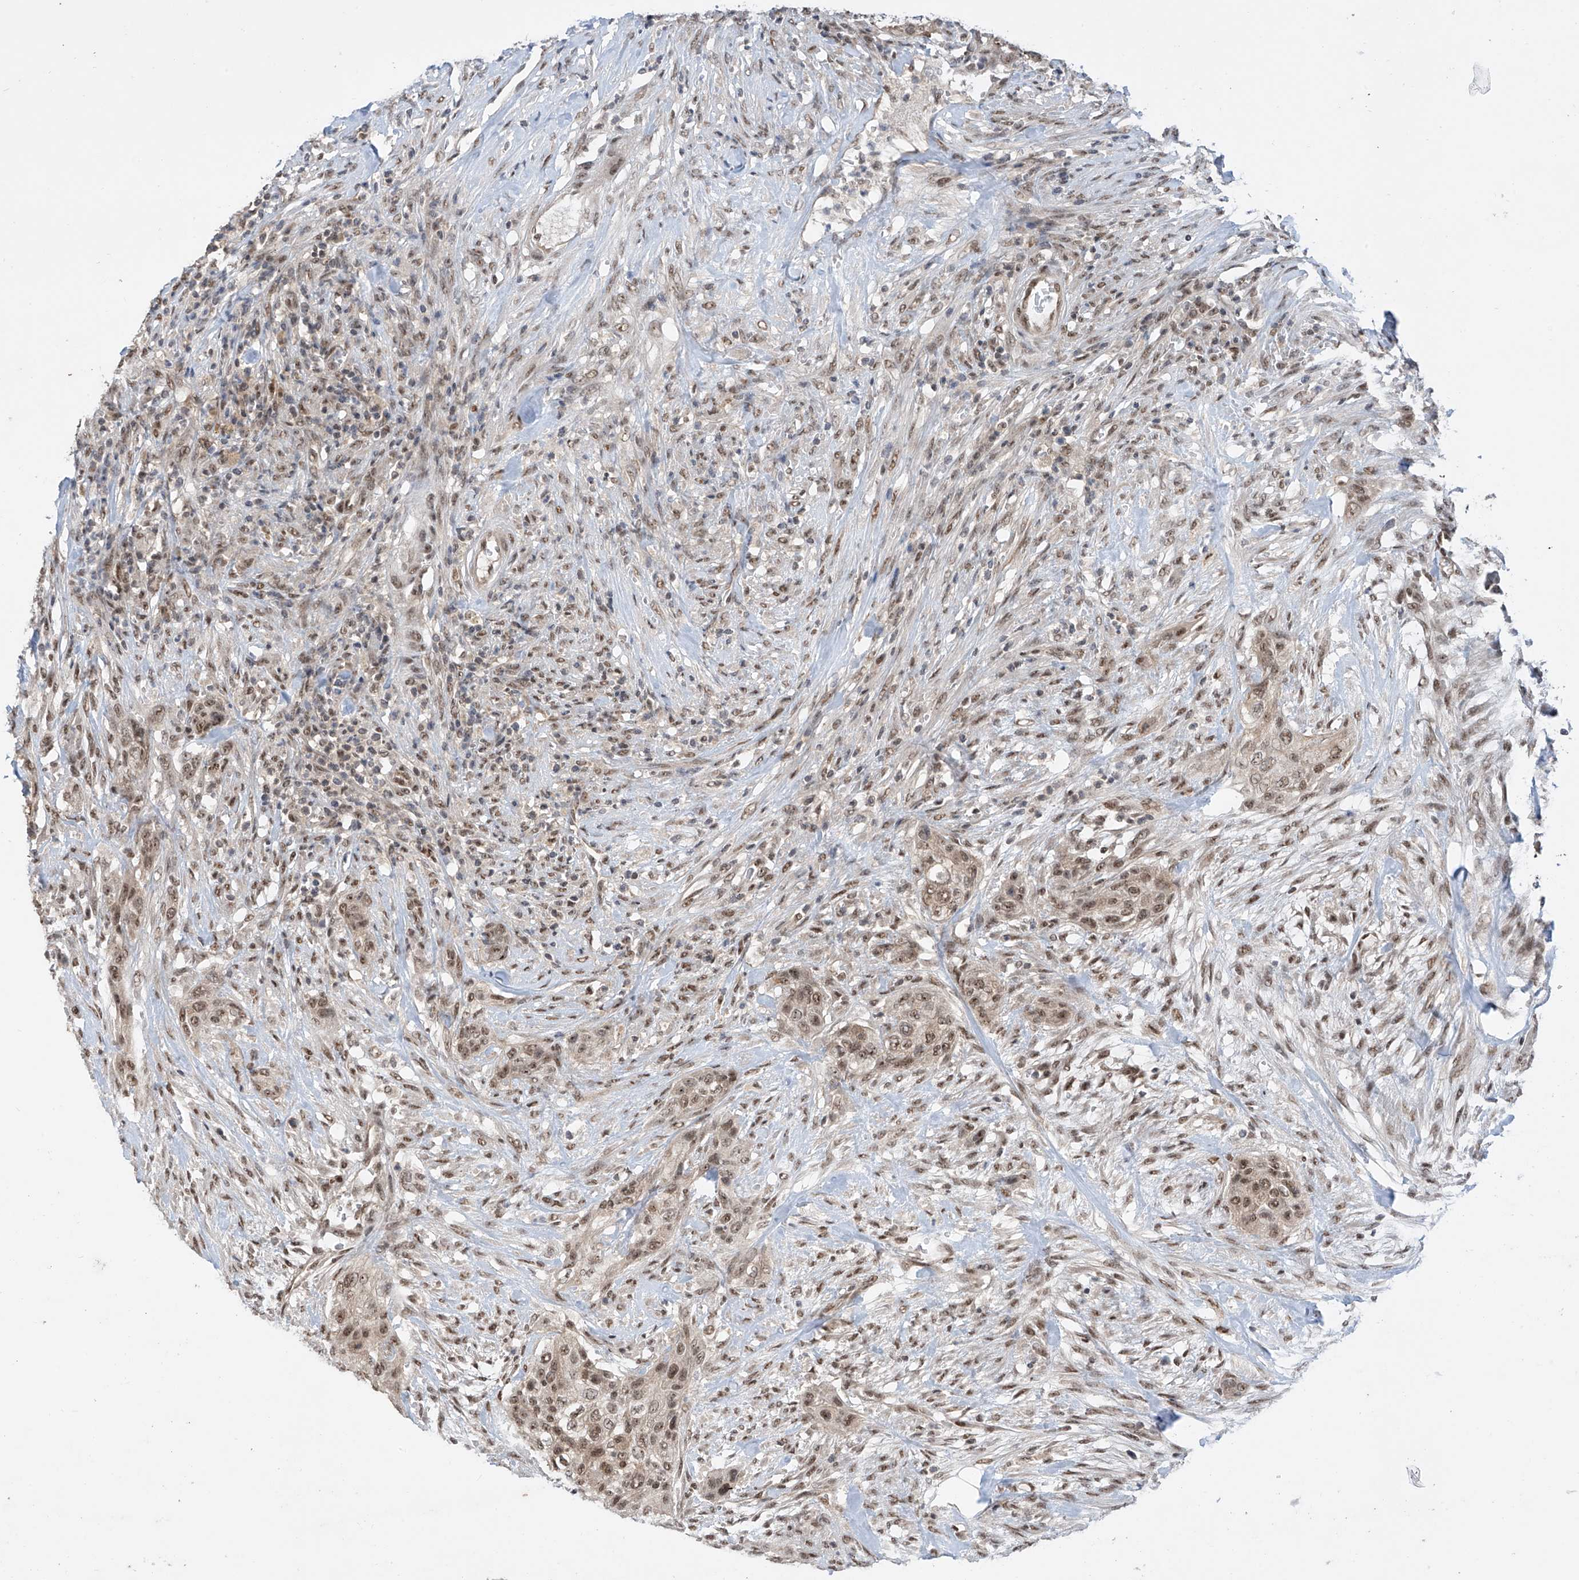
{"staining": {"intensity": "moderate", "quantity": ">75%", "location": "nuclear"}, "tissue": "urothelial cancer", "cell_type": "Tumor cells", "image_type": "cancer", "snomed": [{"axis": "morphology", "description": "Urothelial carcinoma, High grade"}, {"axis": "topography", "description": "Urinary bladder"}], "caption": "A histopathology image showing moderate nuclear staining in approximately >75% of tumor cells in urothelial carcinoma (high-grade), as visualized by brown immunohistochemical staining.", "gene": "RPAIN", "patient": {"sex": "male", "age": 35}}